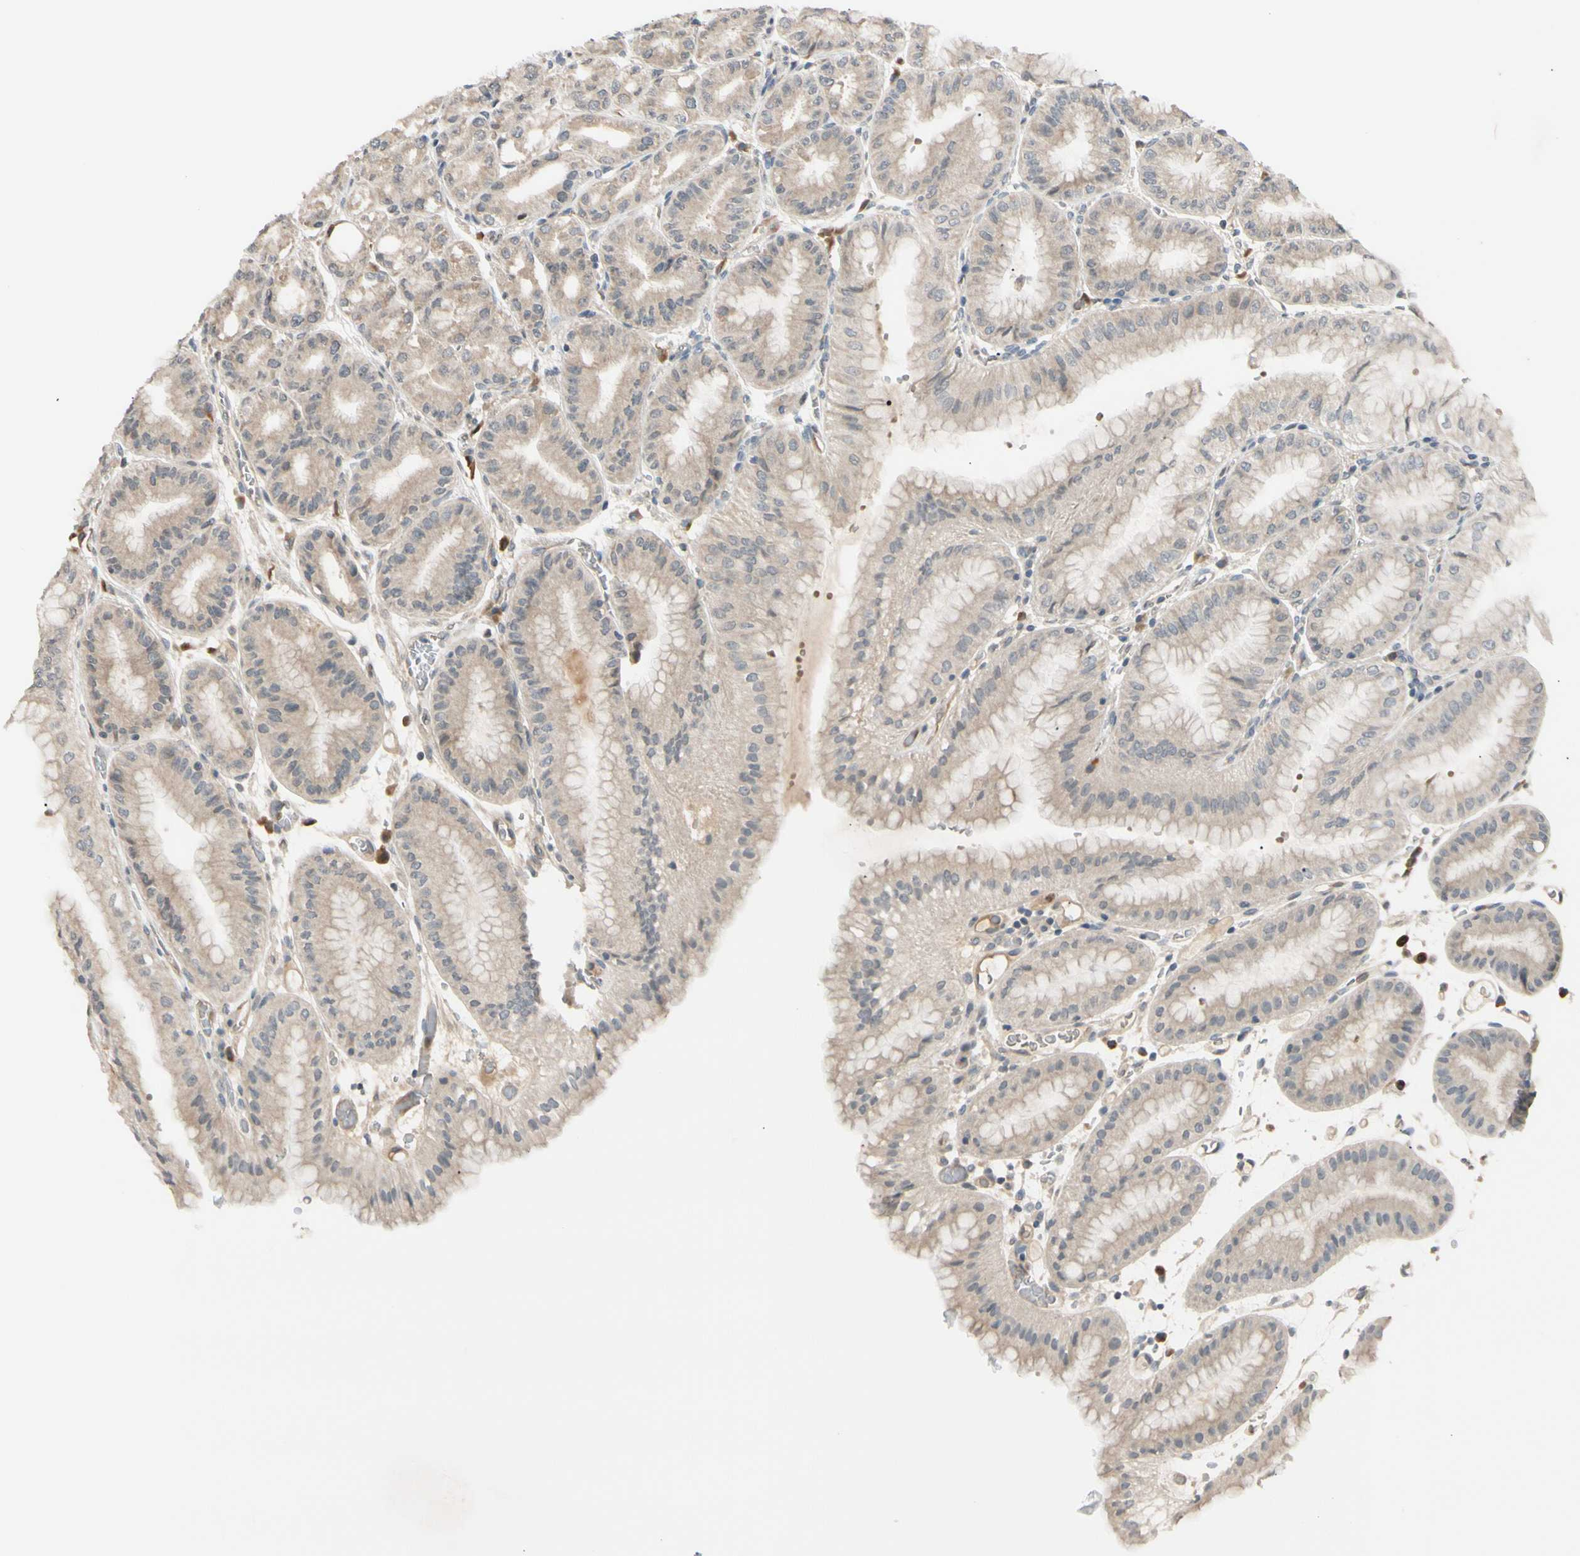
{"staining": {"intensity": "weak", "quantity": ">75%", "location": "cytoplasmic/membranous"}, "tissue": "stomach", "cell_type": "Glandular cells", "image_type": "normal", "snomed": [{"axis": "morphology", "description": "Normal tissue, NOS"}, {"axis": "topography", "description": "Stomach, lower"}], "caption": "Immunohistochemical staining of unremarkable human stomach reveals >75% levels of weak cytoplasmic/membranous protein positivity in about >75% of glandular cells. (Stains: DAB in brown, nuclei in blue, Microscopy: brightfield microscopy at high magnification).", "gene": "FGF10", "patient": {"sex": "male", "age": 71}}